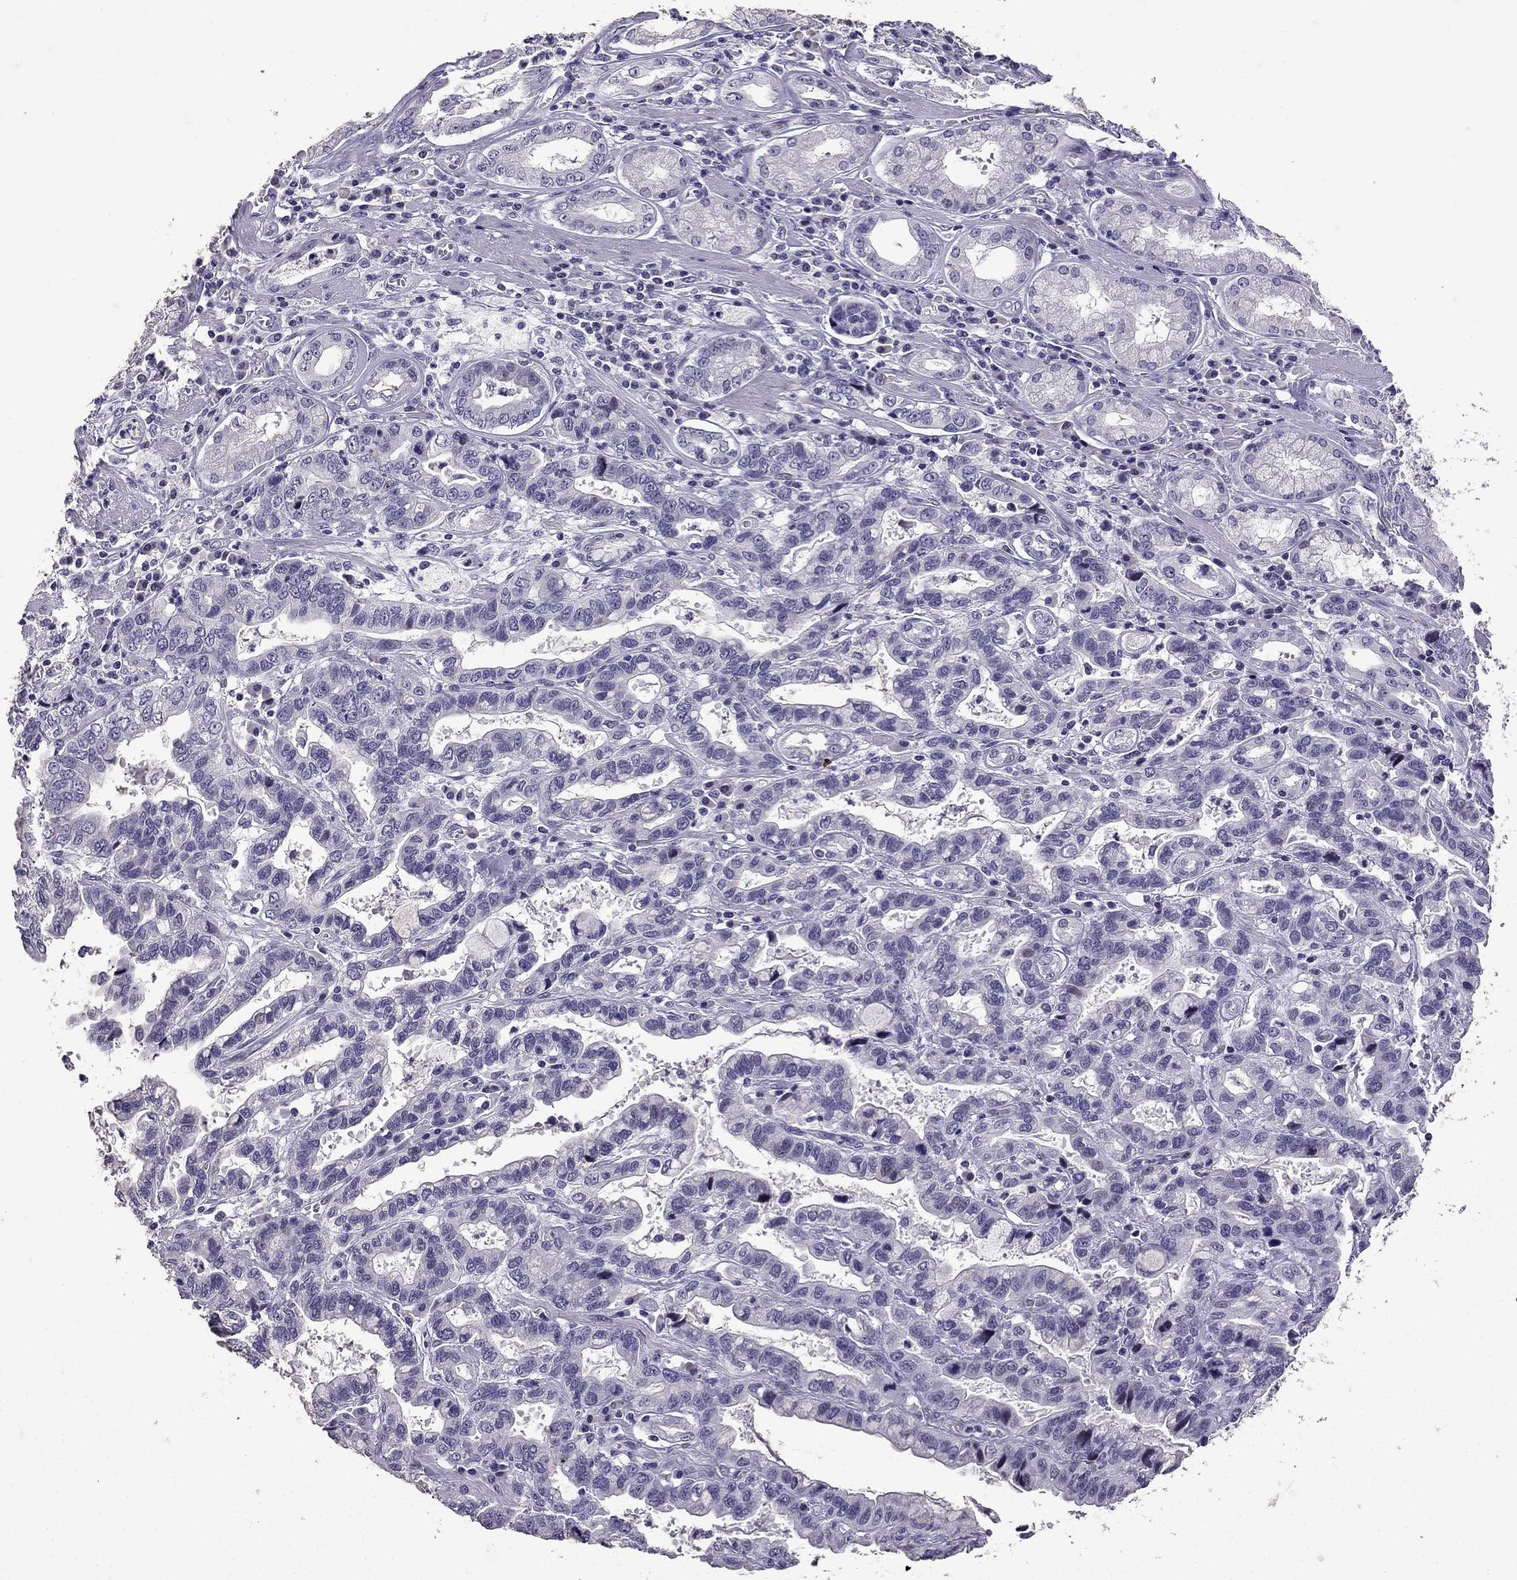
{"staining": {"intensity": "negative", "quantity": "none", "location": "none"}, "tissue": "stomach cancer", "cell_type": "Tumor cells", "image_type": "cancer", "snomed": [{"axis": "morphology", "description": "Adenocarcinoma, NOS"}, {"axis": "topography", "description": "Stomach, lower"}], "caption": "There is no significant staining in tumor cells of adenocarcinoma (stomach).", "gene": "TTN", "patient": {"sex": "female", "age": 76}}